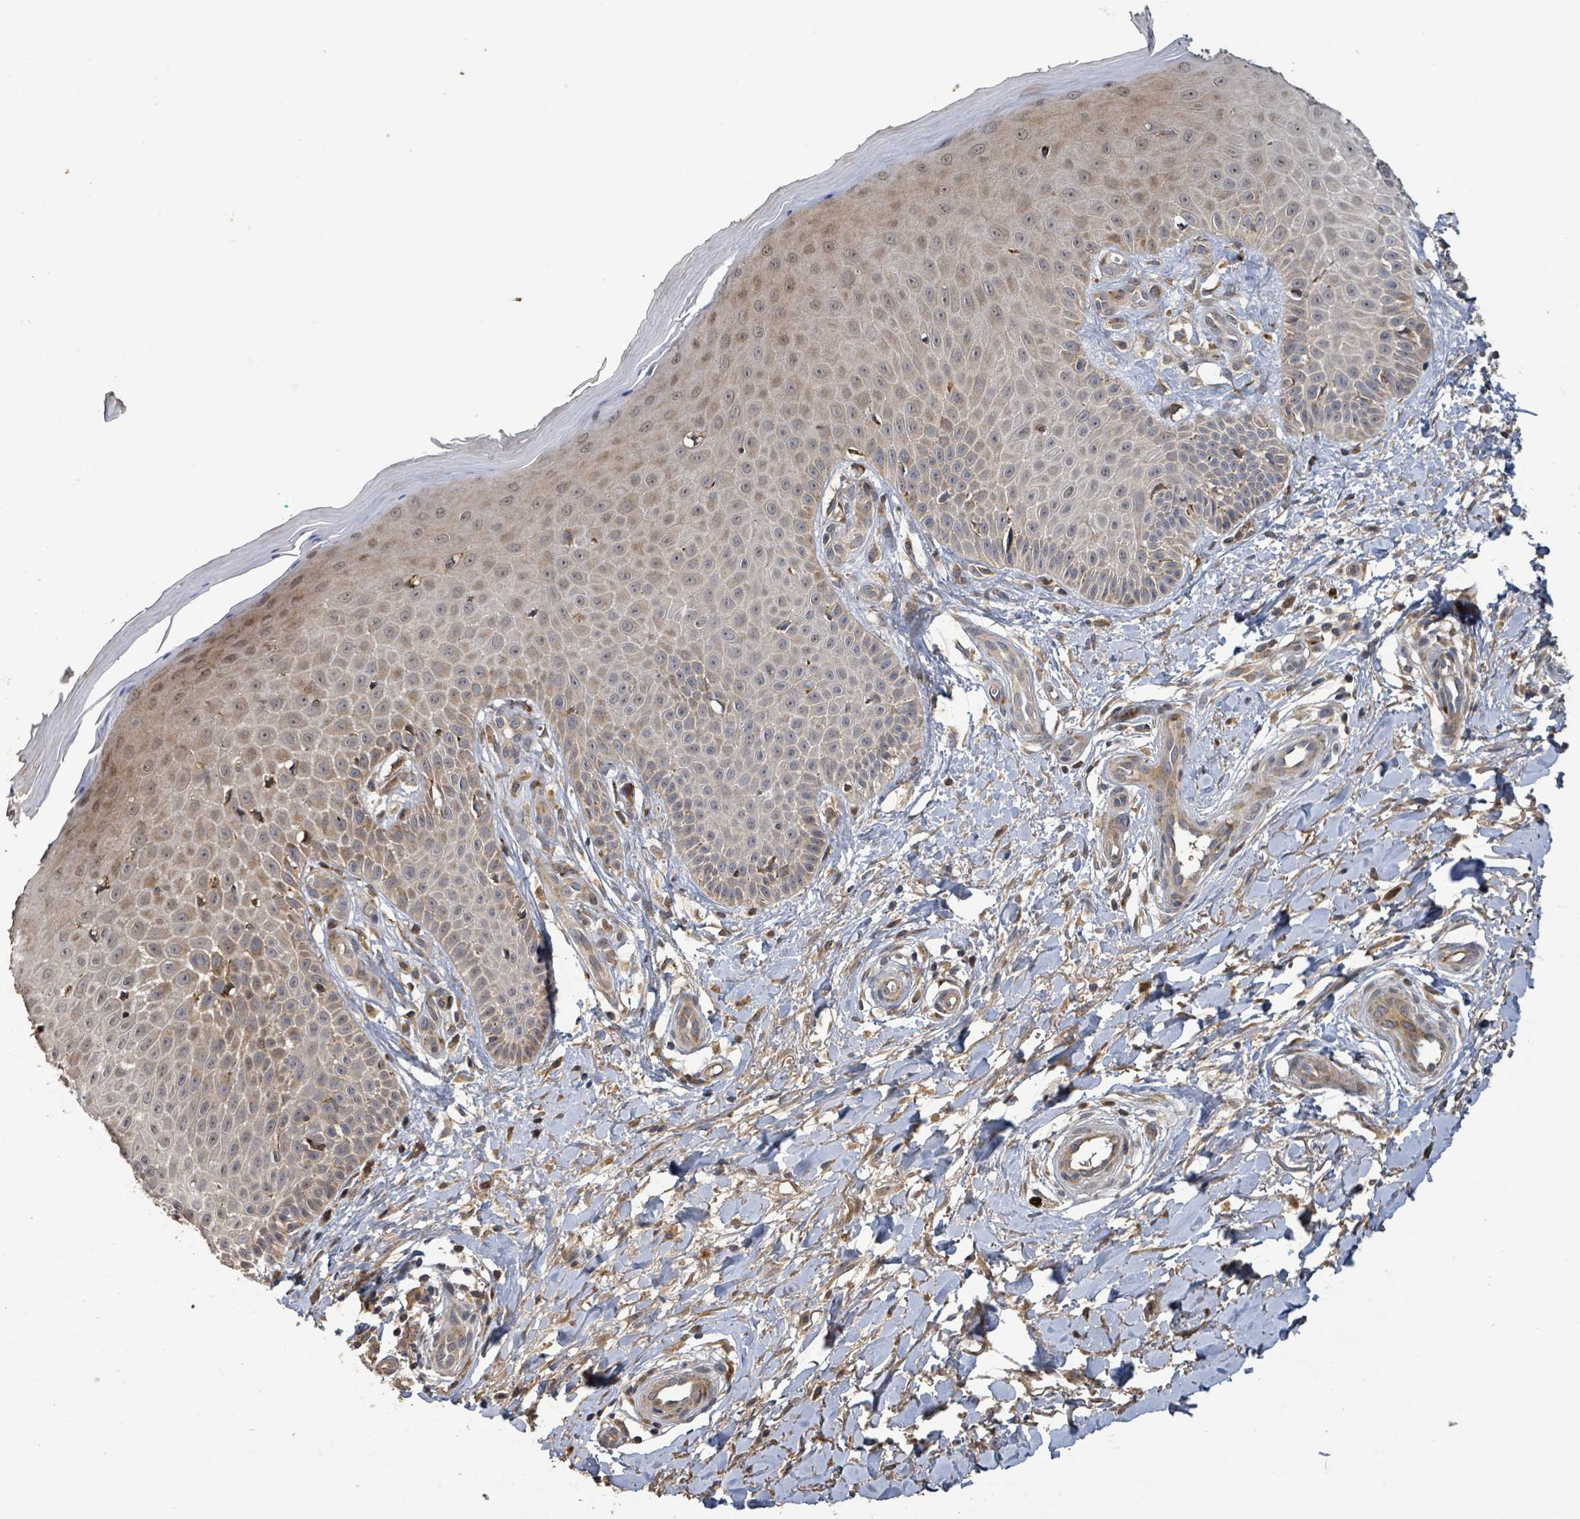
{"staining": {"intensity": "moderate", "quantity": ">75%", "location": "cytoplasmic/membranous"}, "tissue": "skin", "cell_type": "Fibroblasts", "image_type": "normal", "snomed": [{"axis": "morphology", "description": "Normal tissue, NOS"}, {"axis": "topography", "description": "Skin"}], "caption": "Moderate cytoplasmic/membranous protein staining is present in about >75% of fibroblasts in skin. Nuclei are stained in blue.", "gene": "STARD4", "patient": {"sex": "male", "age": 81}}